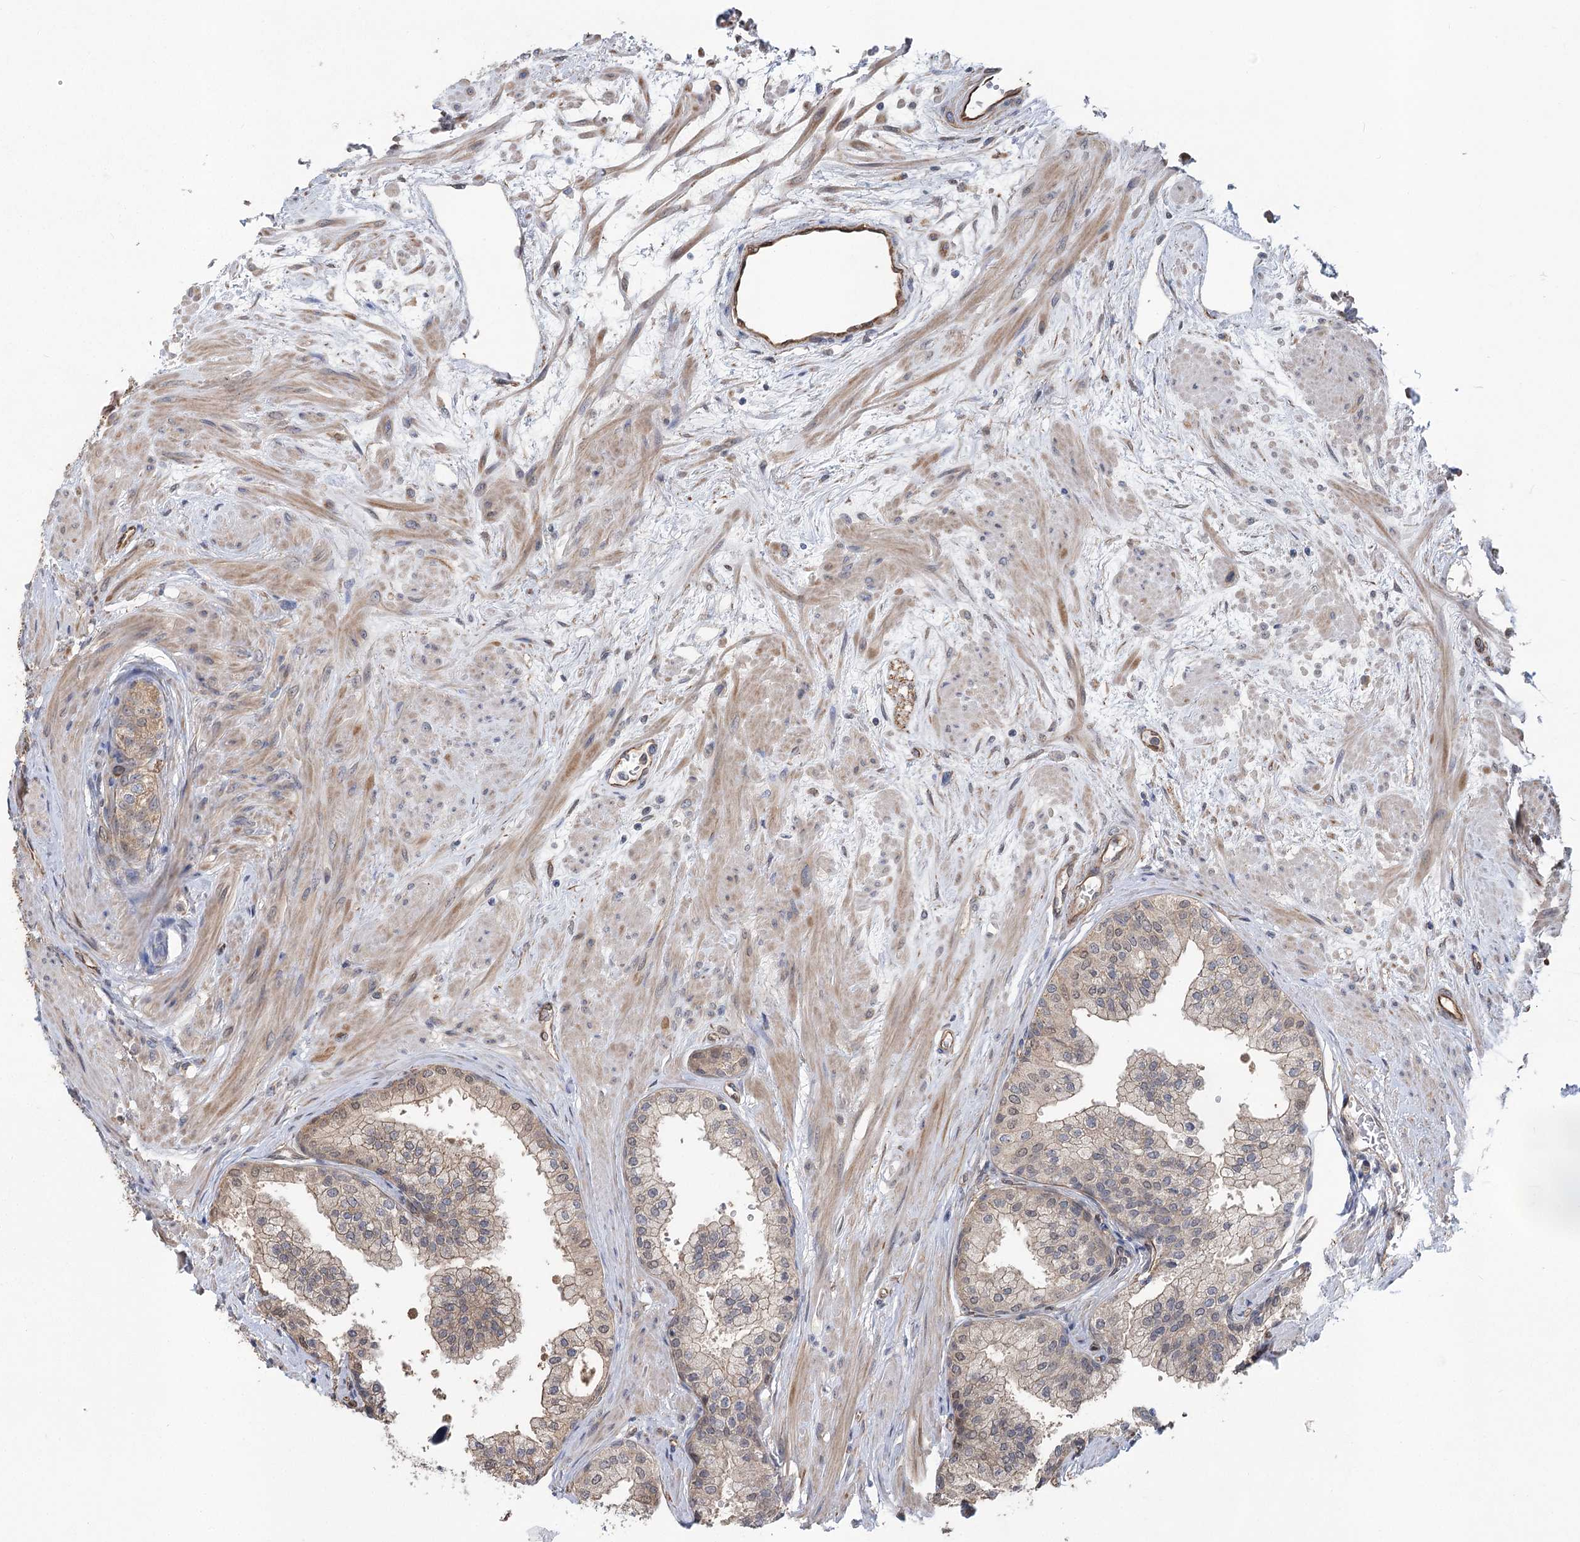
{"staining": {"intensity": "weak", "quantity": "25%-75%", "location": "cytoplasmic/membranous"}, "tissue": "prostate", "cell_type": "Glandular cells", "image_type": "normal", "snomed": [{"axis": "morphology", "description": "Normal tissue, NOS"}, {"axis": "topography", "description": "Prostate"}], "caption": "Immunohistochemistry (IHC) photomicrograph of normal human prostate stained for a protein (brown), which shows low levels of weak cytoplasmic/membranous expression in about 25%-75% of glandular cells.", "gene": "RWDD4", "patient": {"sex": "male", "age": 60}}